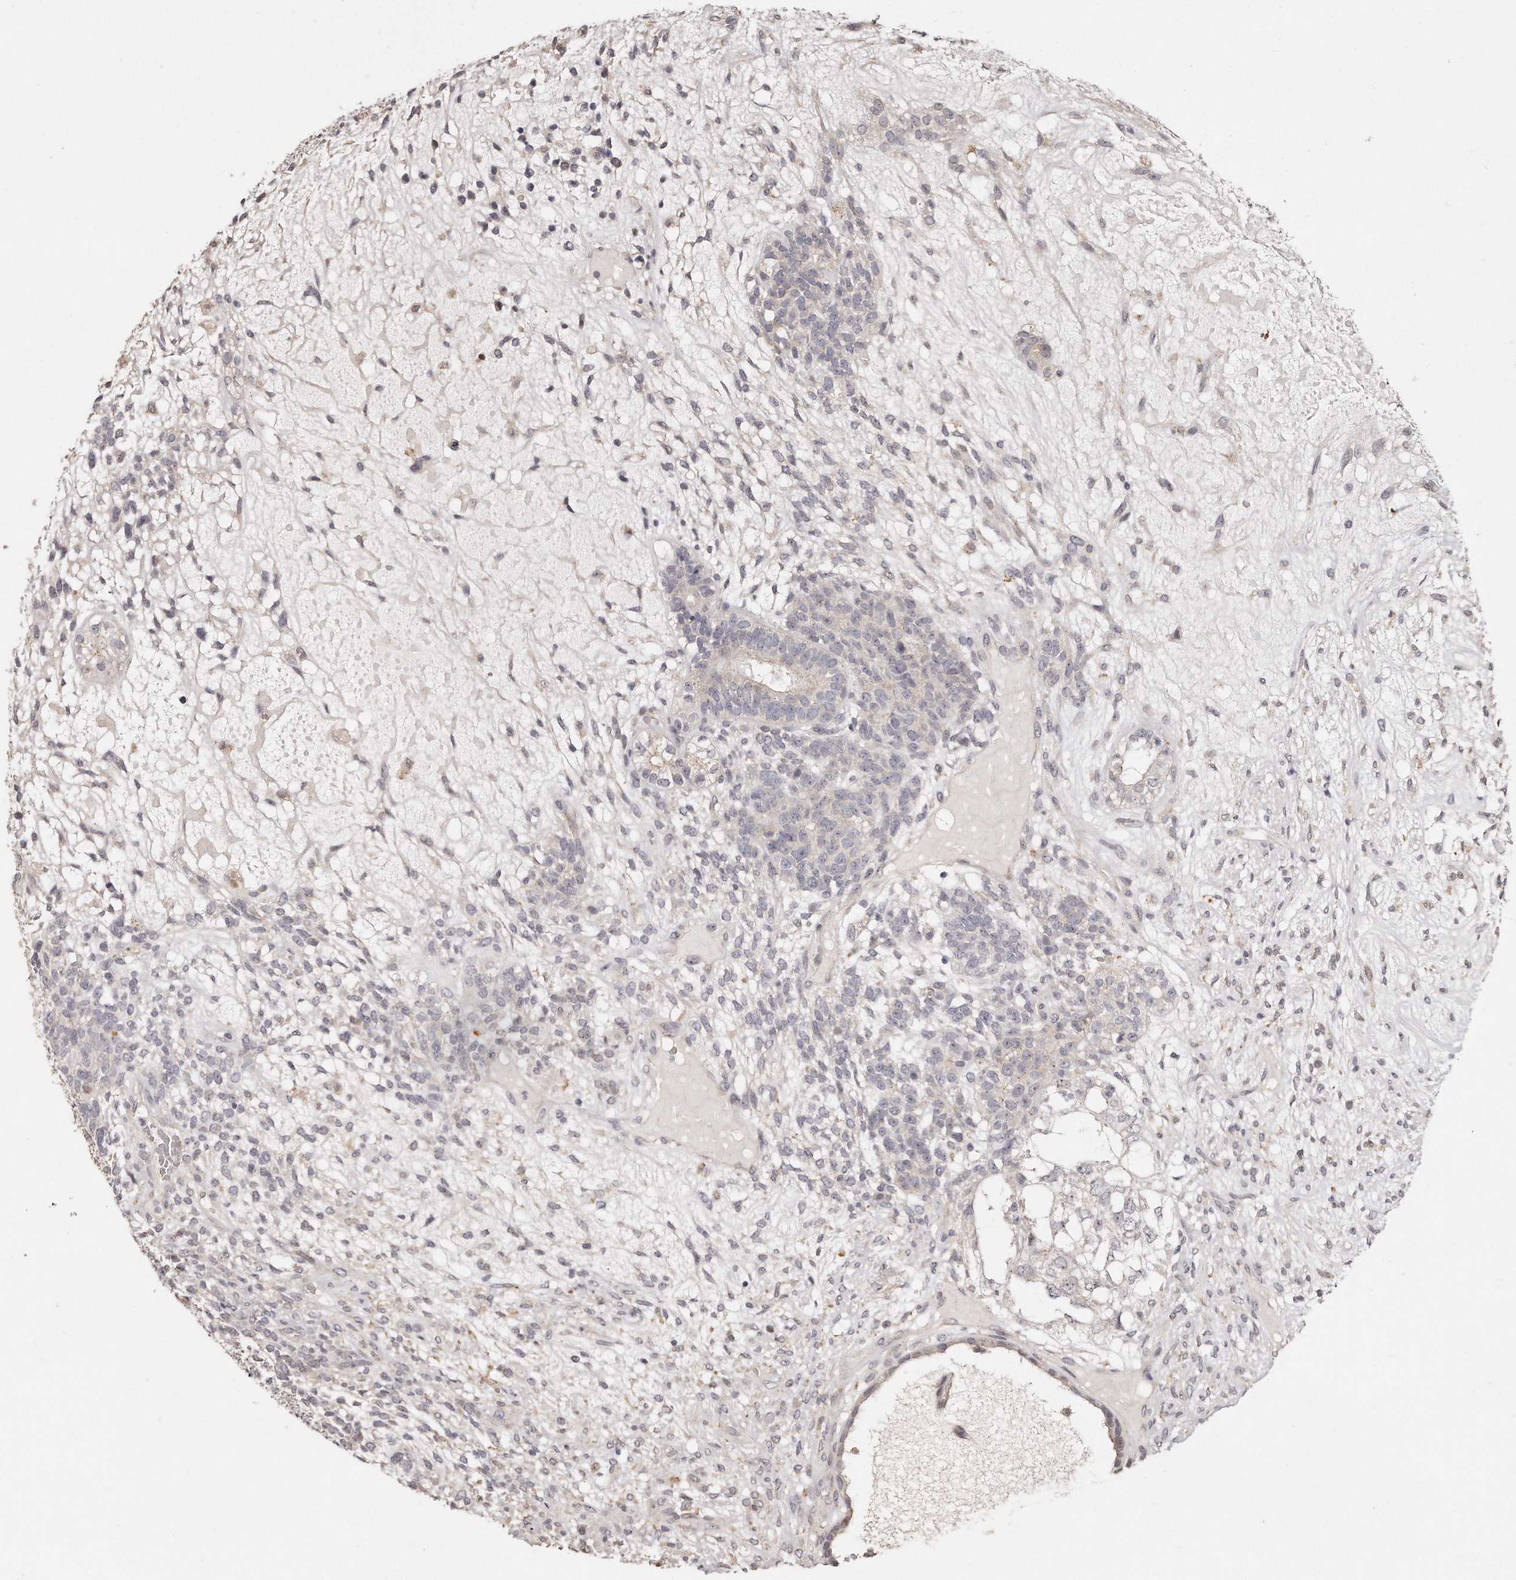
{"staining": {"intensity": "negative", "quantity": "none", "location": "none"}, "tissue": "testis cancer", "cell_type": "Tumor cells", "image_type": "cancer", "snomed": [{"axis": "morphology", "description": "Seminoma, NOS"}, {"axis": "morphology", "description": "Carcinoma, Embryonal, NOS"}, {"axis": "topography", "description": "Testis"}], "caption": "Human testis embryonal carcinoma stained for a protein using immunohistochemistry shows no expression in tumor cells.", "gene": "HASPIN", "patient": {"sex": "male", "age": 28}}